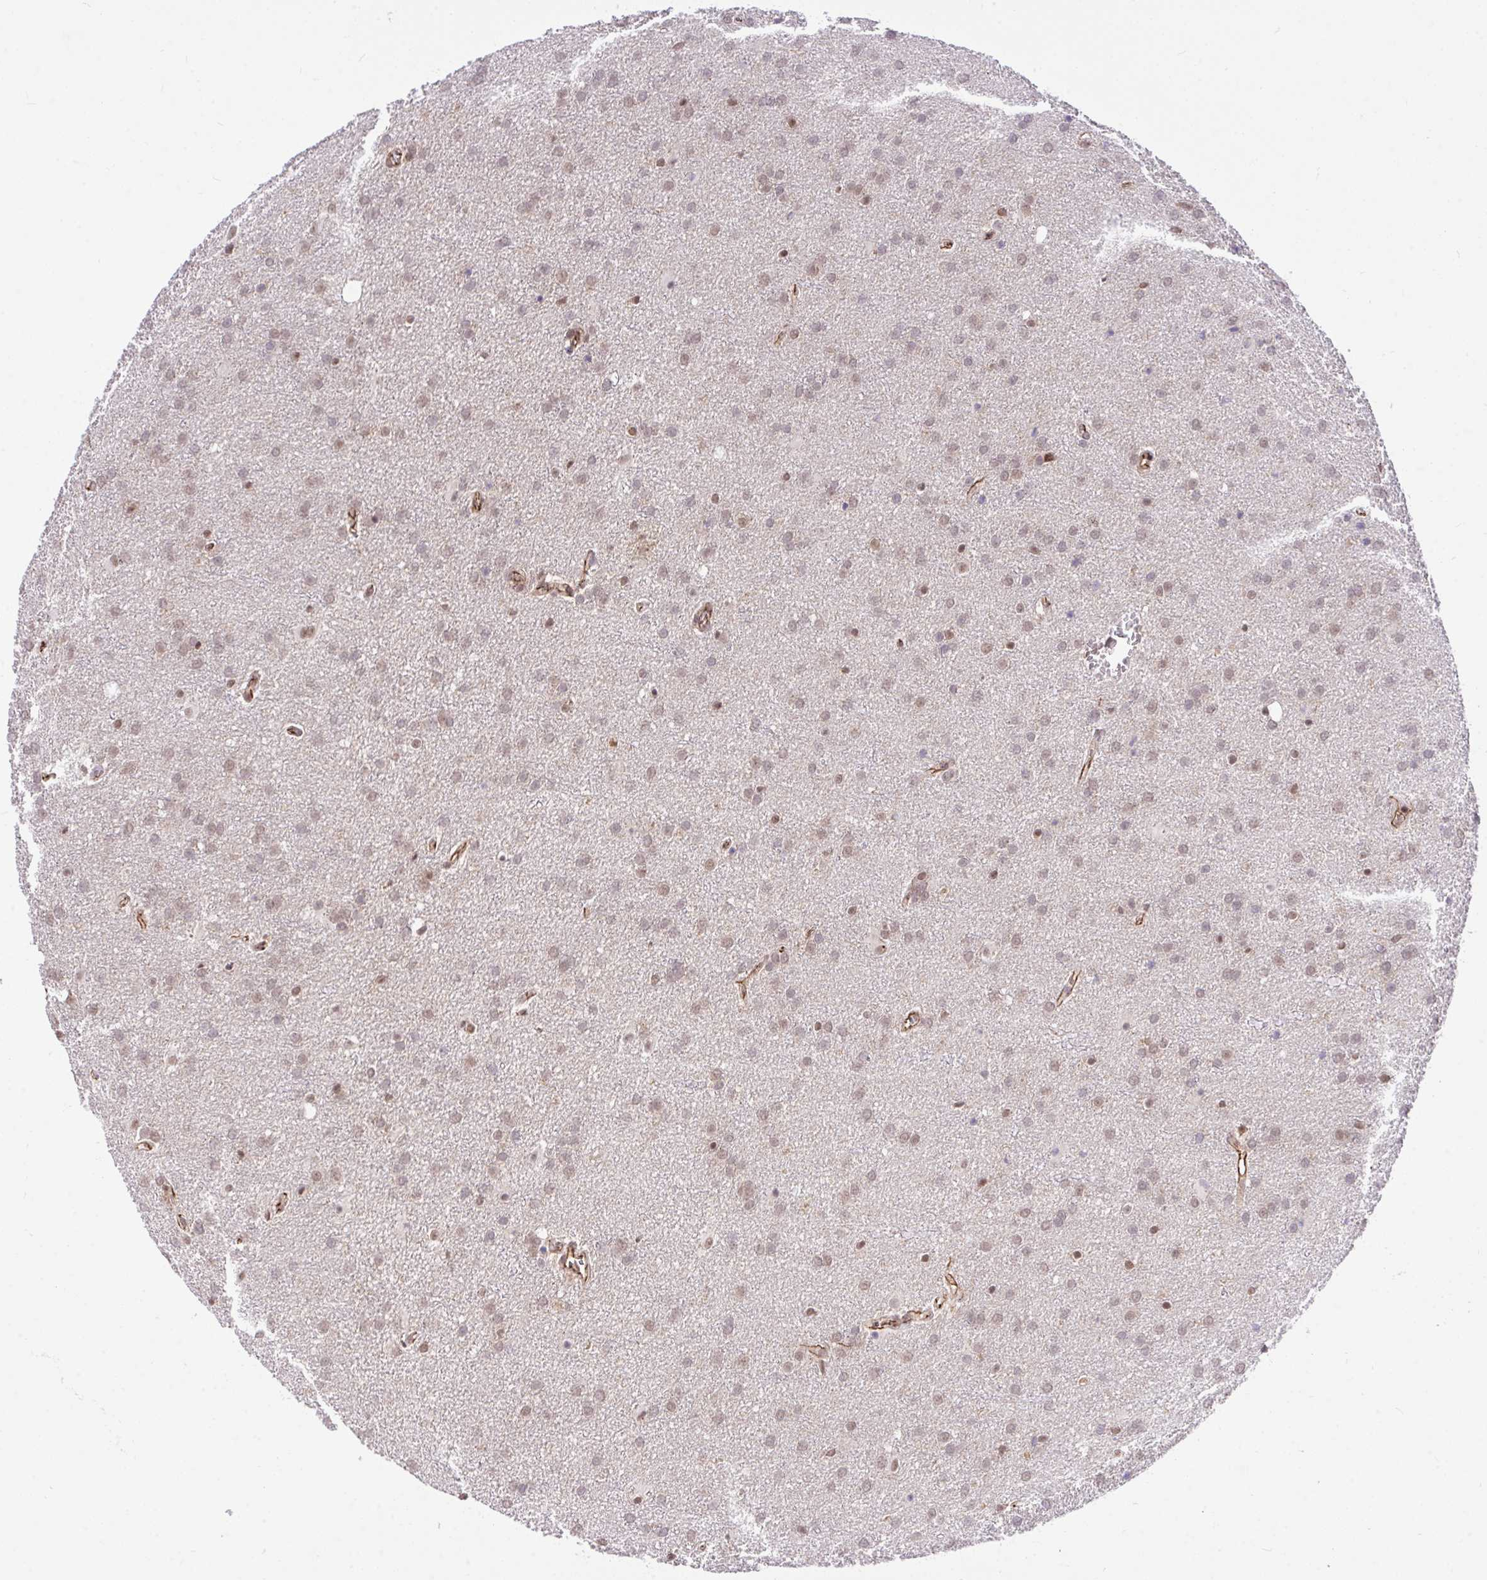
{"staining": {"intensity": "weak", "quantity": "25%-75%", "location": "nuclear"}, "tissue": "glioma", "cell_type": "Tumor cells", "image_type": "cancer", "snomed": [{"axis": "morphology", "description": "Glioma, malignant, Low grade"}, {"axis": "topography", "description": "Brain"}], "caption": "Immunohistochemistry (IHC) (DAB (3,3'-diaminobenzidine)) staining of glioma exhibits weak nuclear protein positivity in approximately 25%-75% of tumor cells. (DAB IHC, brown staining for protein, blue staining for nuclei).", "gene": "PPP1CA", "patient": {"sex": "female", "age": 32}}